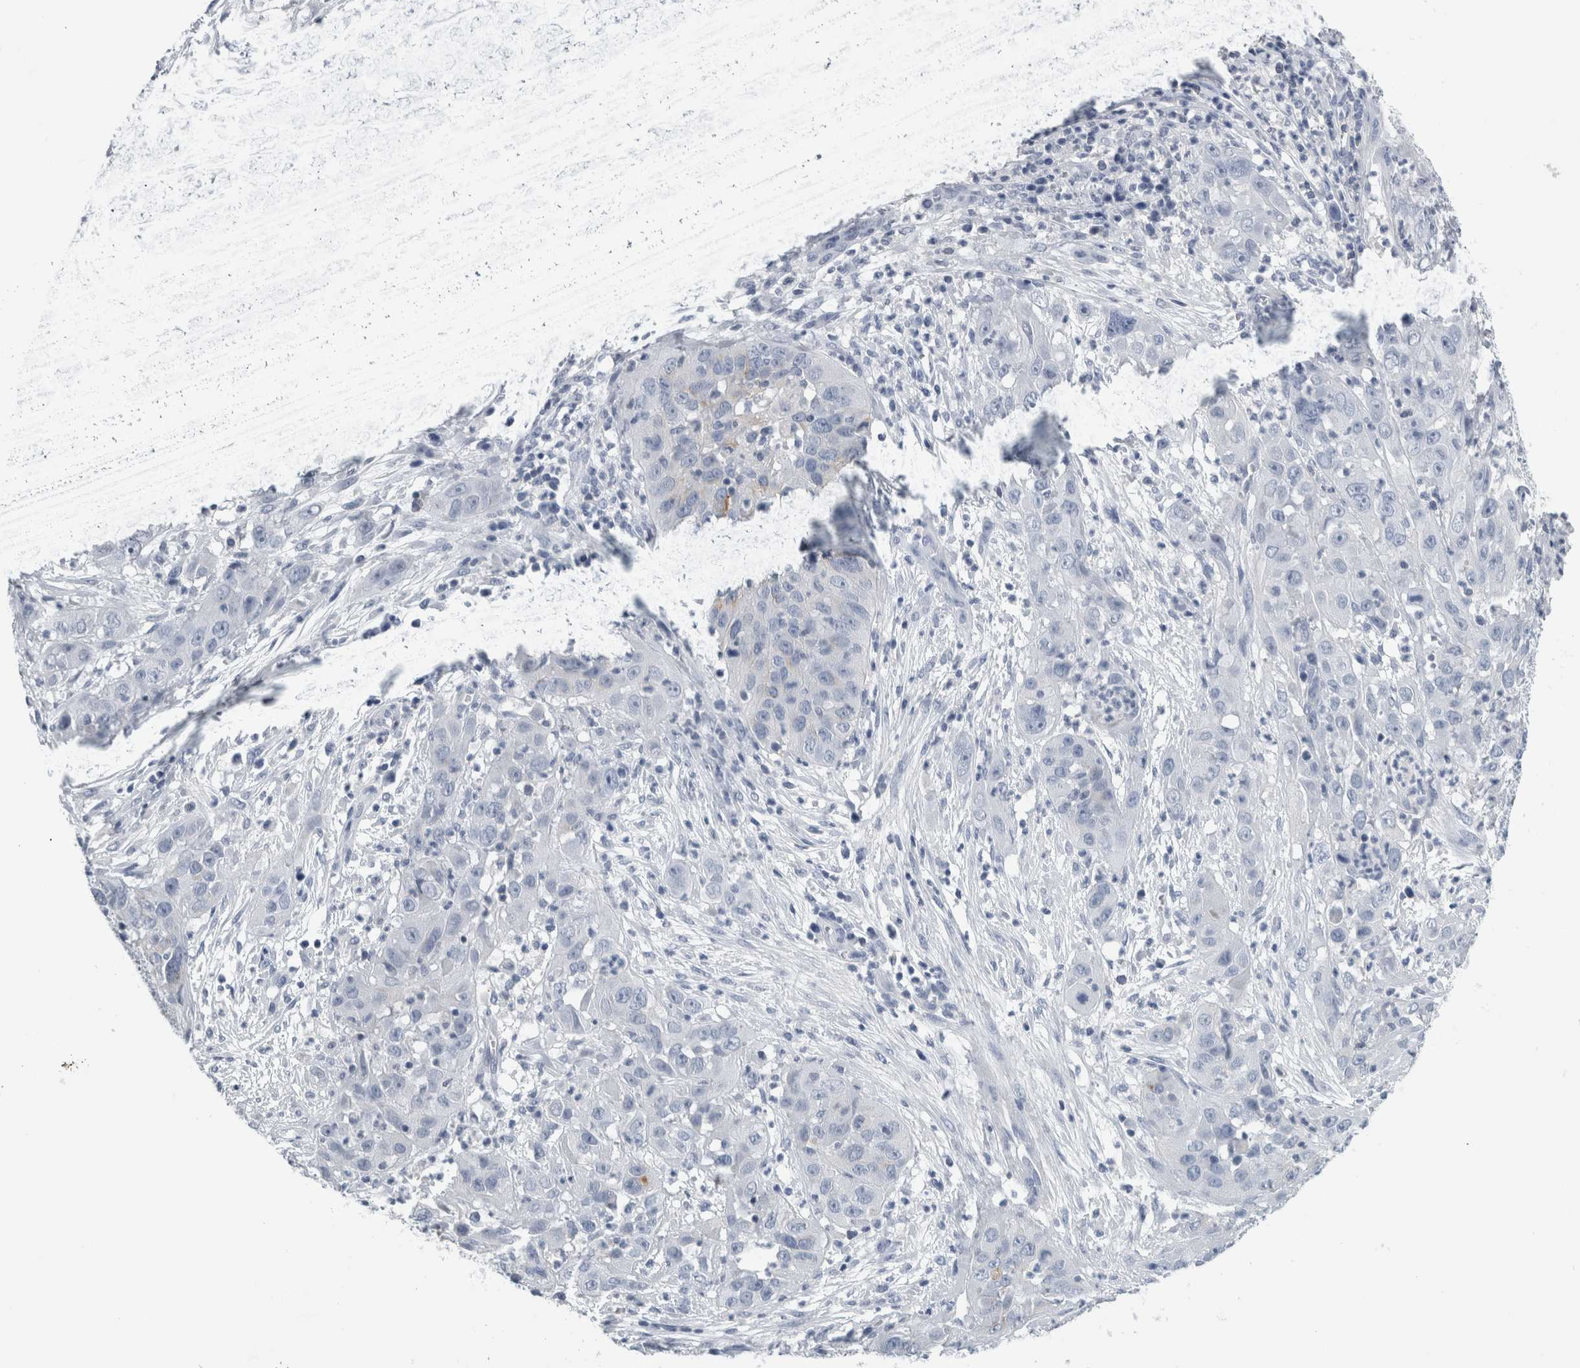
{"staining": {"intensity": "negative", "quantity": "none", "location": "none"}, "tissue": "cervical cancer", "cell_type": "Tumor cells", "image_type": "cancer", "snomed": [{"axis": "morphology", "description": "Squamous cell carcinoma, NOS"}, {"axis": "topography", "description": "Cervix"}], "caption": "High power microscopy histopathology image of an immunohistochemistry (IHC) micrograph of cervical squamous cell carcinoma, revealing no significant expression in tumor cells. (Stains: DAB (3,3'-diaminobenzidine) IHC with hematoxylin counter stain, Microscopy: brightfield microscopy at high magnification).", "gene": "ANKFY1", "patient": {"sex": "female", "age": 32}}